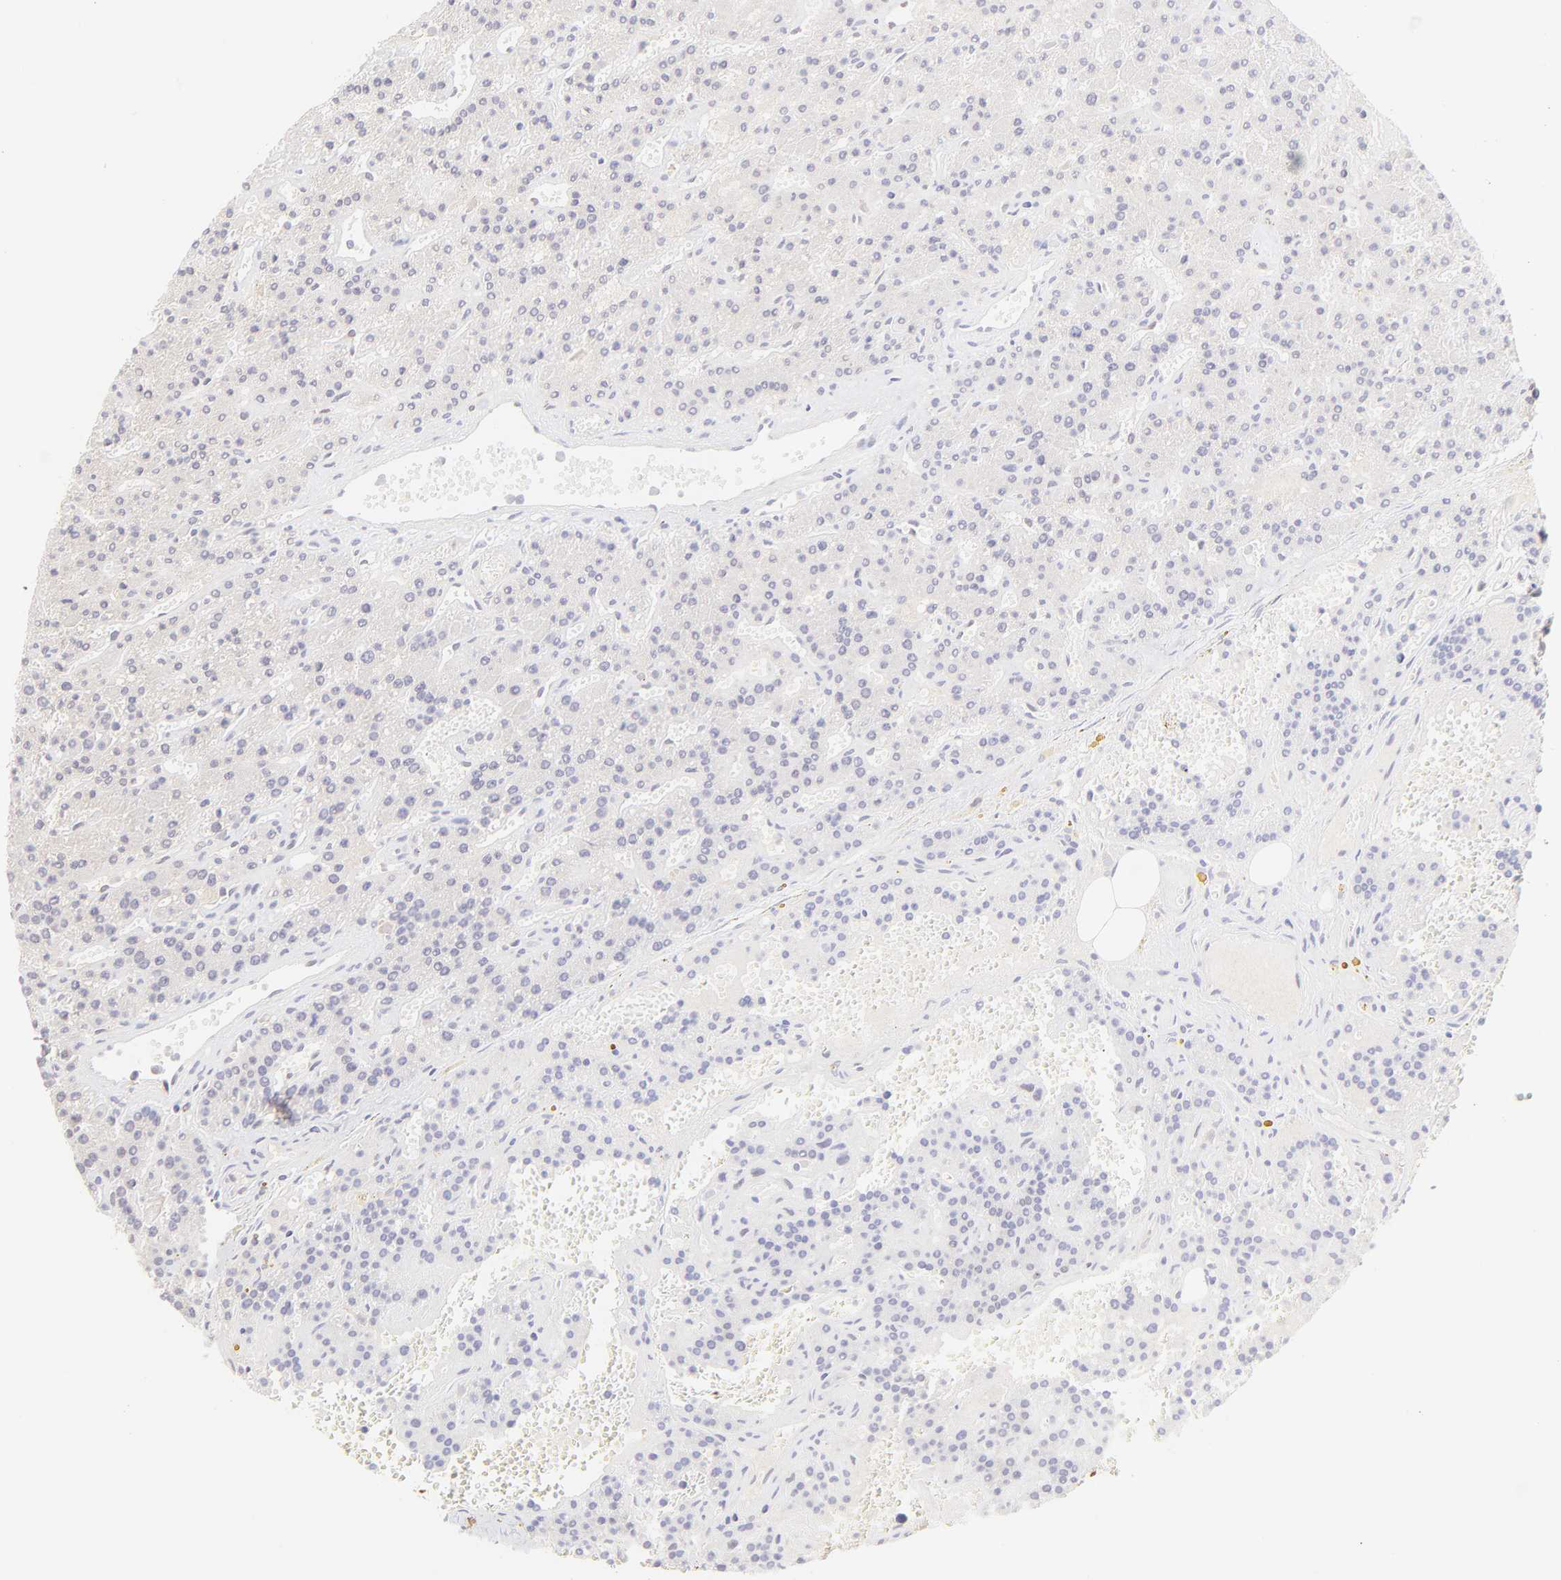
{"staining": {"intensity": "negative", "quantity": "none", "location": "none"}, "tissue": "parathyroid gland", "cell_type": "Glandular cells", "image_type": "normal", "snomed": [{"axis": "morphology", "description": "Normal tissue, NOS"}, {"axis": "topography", "description": "Parathyroid gland"}], "caption": "Histopathology image shows no protein positivity in glandular cells of benign parathyroid gland. (Brightfield microscopy of DAB (3,3'-diaminobenzidine) immunohistochemistry (IHC) at high magnification).", "gene": "HYAL1", "patient": {"sex": "male", "age": 25}}